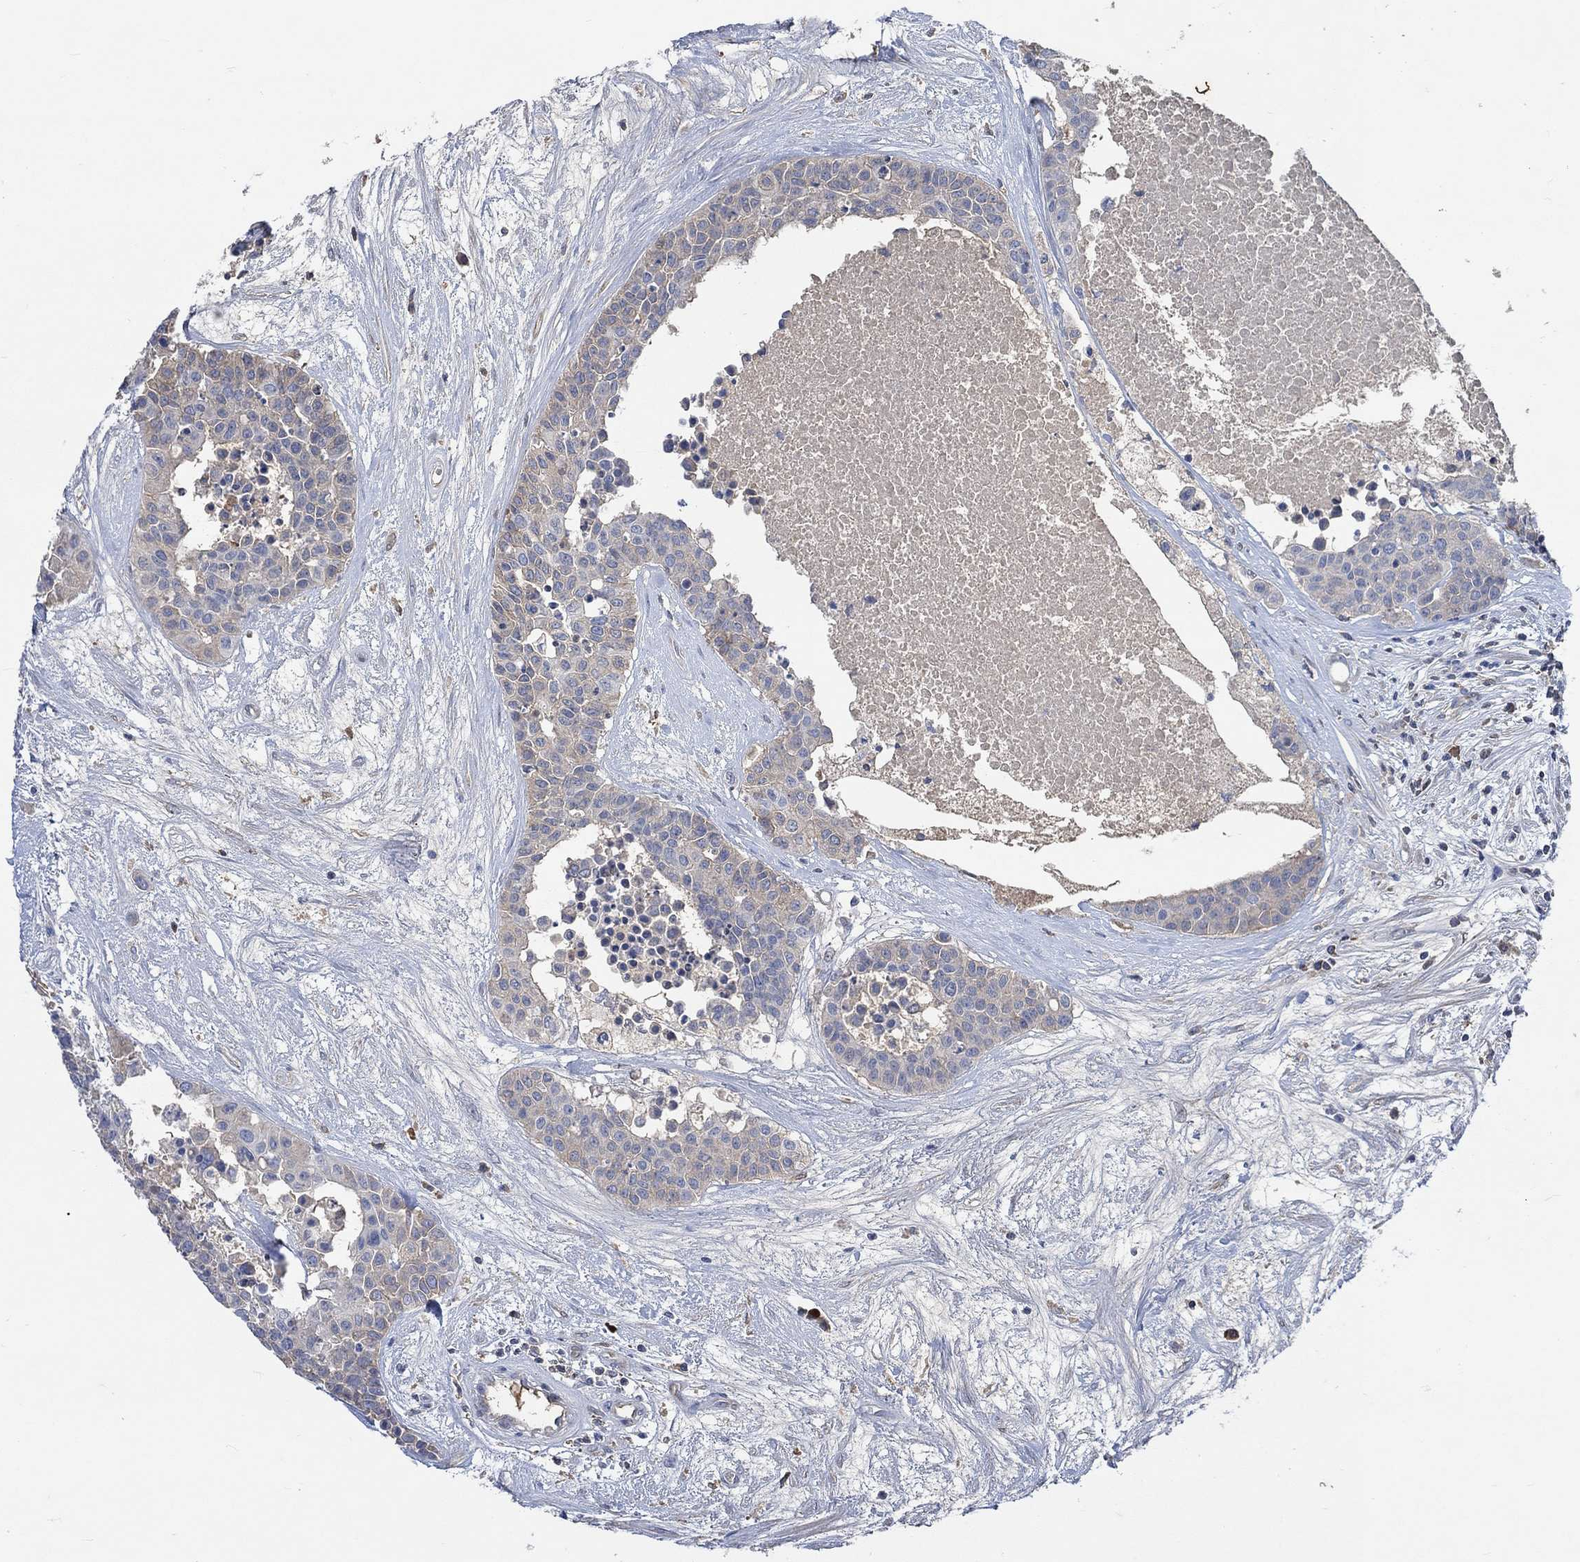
{"staining": {"intensity": "weak", "quantity": "25%-75%", "location": "cytoplasmic/membranous"}, "tissue": "carcinoid", "cell_type": "Tumor cells", "image_type": "cancer", "snomed": [{"axis": "morphology", "description": "Carcinoid, malignant, NOS"}, {"axis": "topography", "description": "Colon"}], "caption": "Protein positivity by immunohistochemistry reveals weak cytoplasmic/membranous expression in approximately 25%-75% of tumor cells in carcinoid (malignant). (IHC, brightfield microscopy, high magnification).", "gene": "MSTN", "patient": {"sex": "male", "age": 81}}